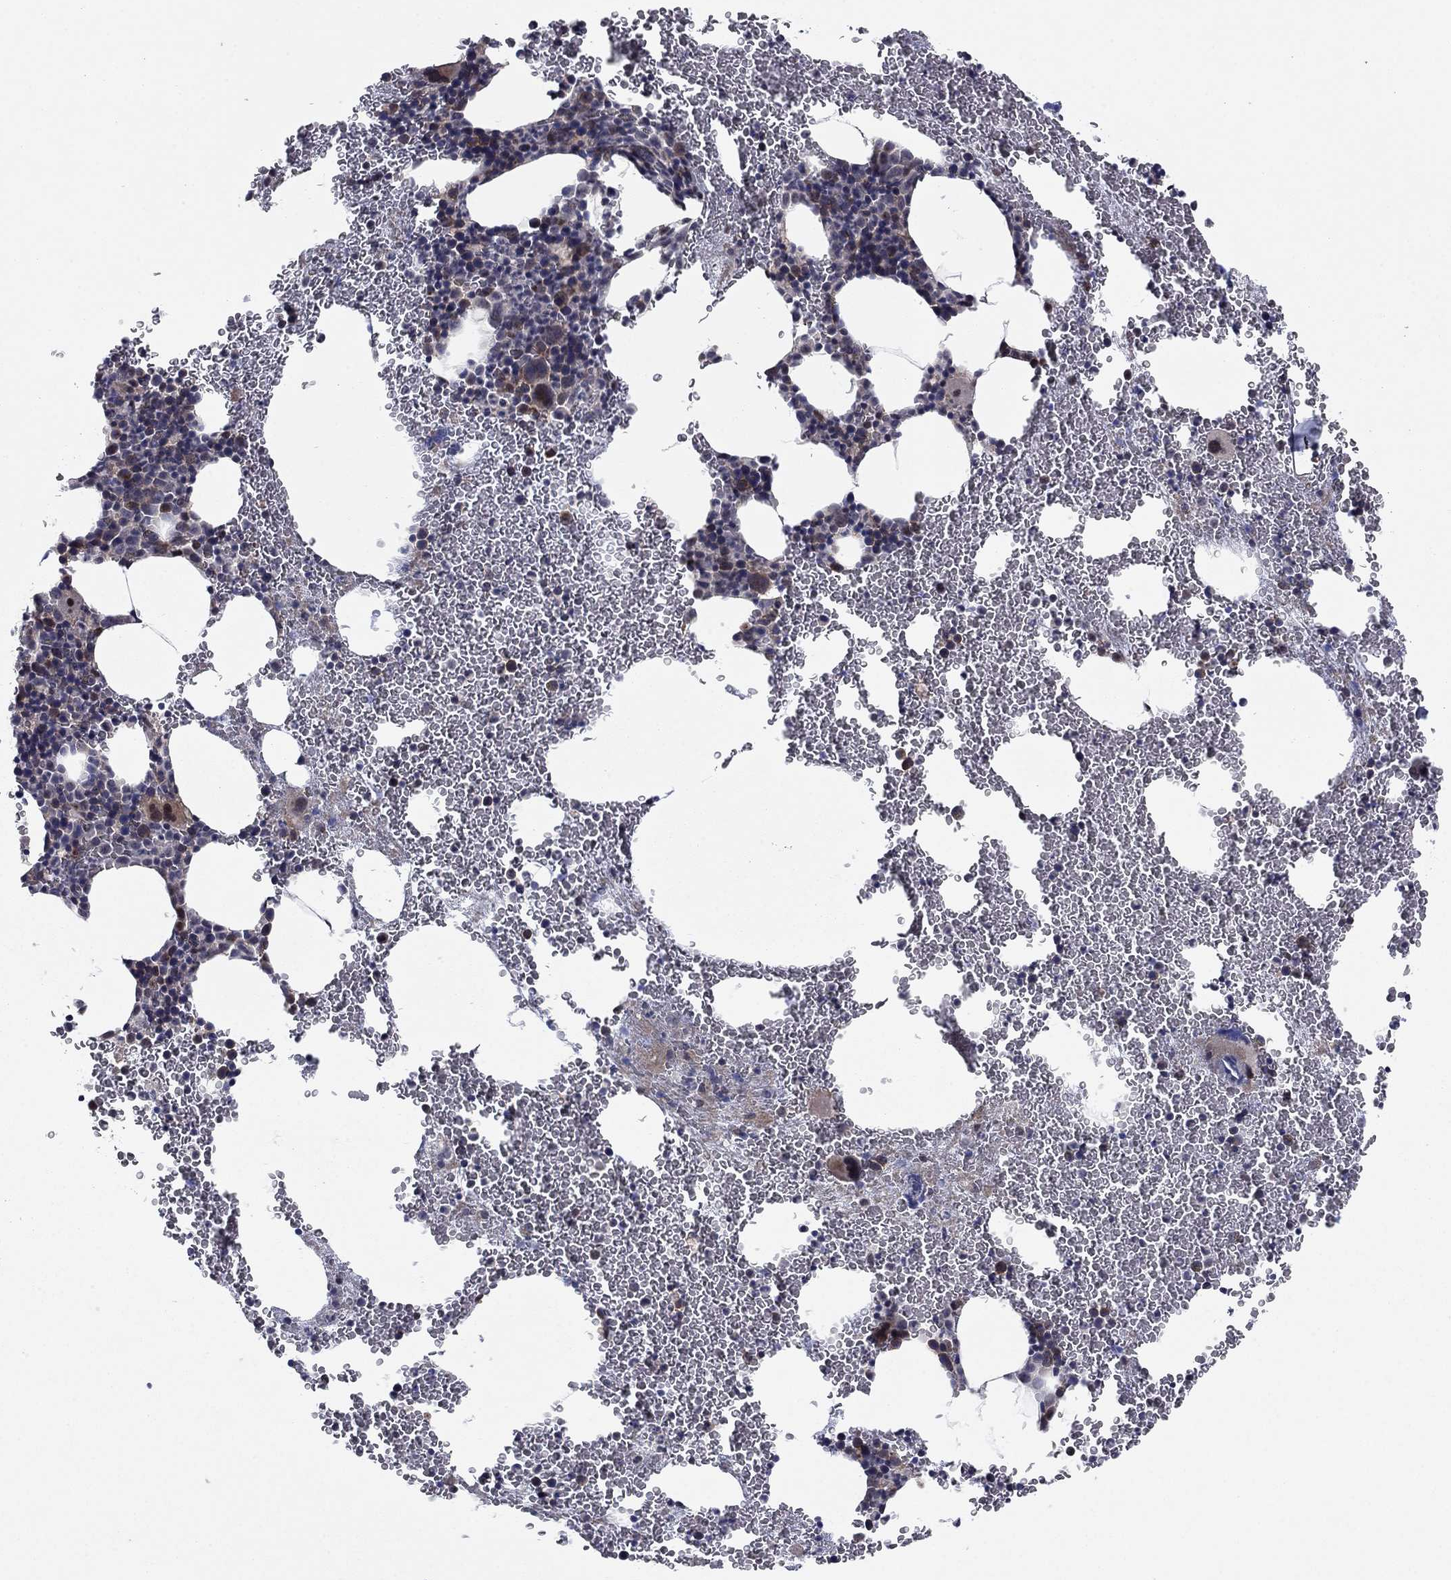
{"staining": {"intensity": "moderate", "quantity": "<25%", "location": "cytoplasmic/membranous,nuclear"}, "tissue": "bone marrow", "cell_type": "Hematopoietic cells", "image_type": "normal", "snomed": [{"axis": "morphology", "description": "Normal tissue, NOS"}, {"axis": "topography", "description": "Bone marrow"}], "caption": "Moderate cytoplasmic/membranous,nuclear staining for a protein is seen in approximately <25% of hematopoietic cells of unremarkable bone marrow using immunohistochemistry.", "gene": "PSMC1", "patient": {"sex": "male", "age": 50}}